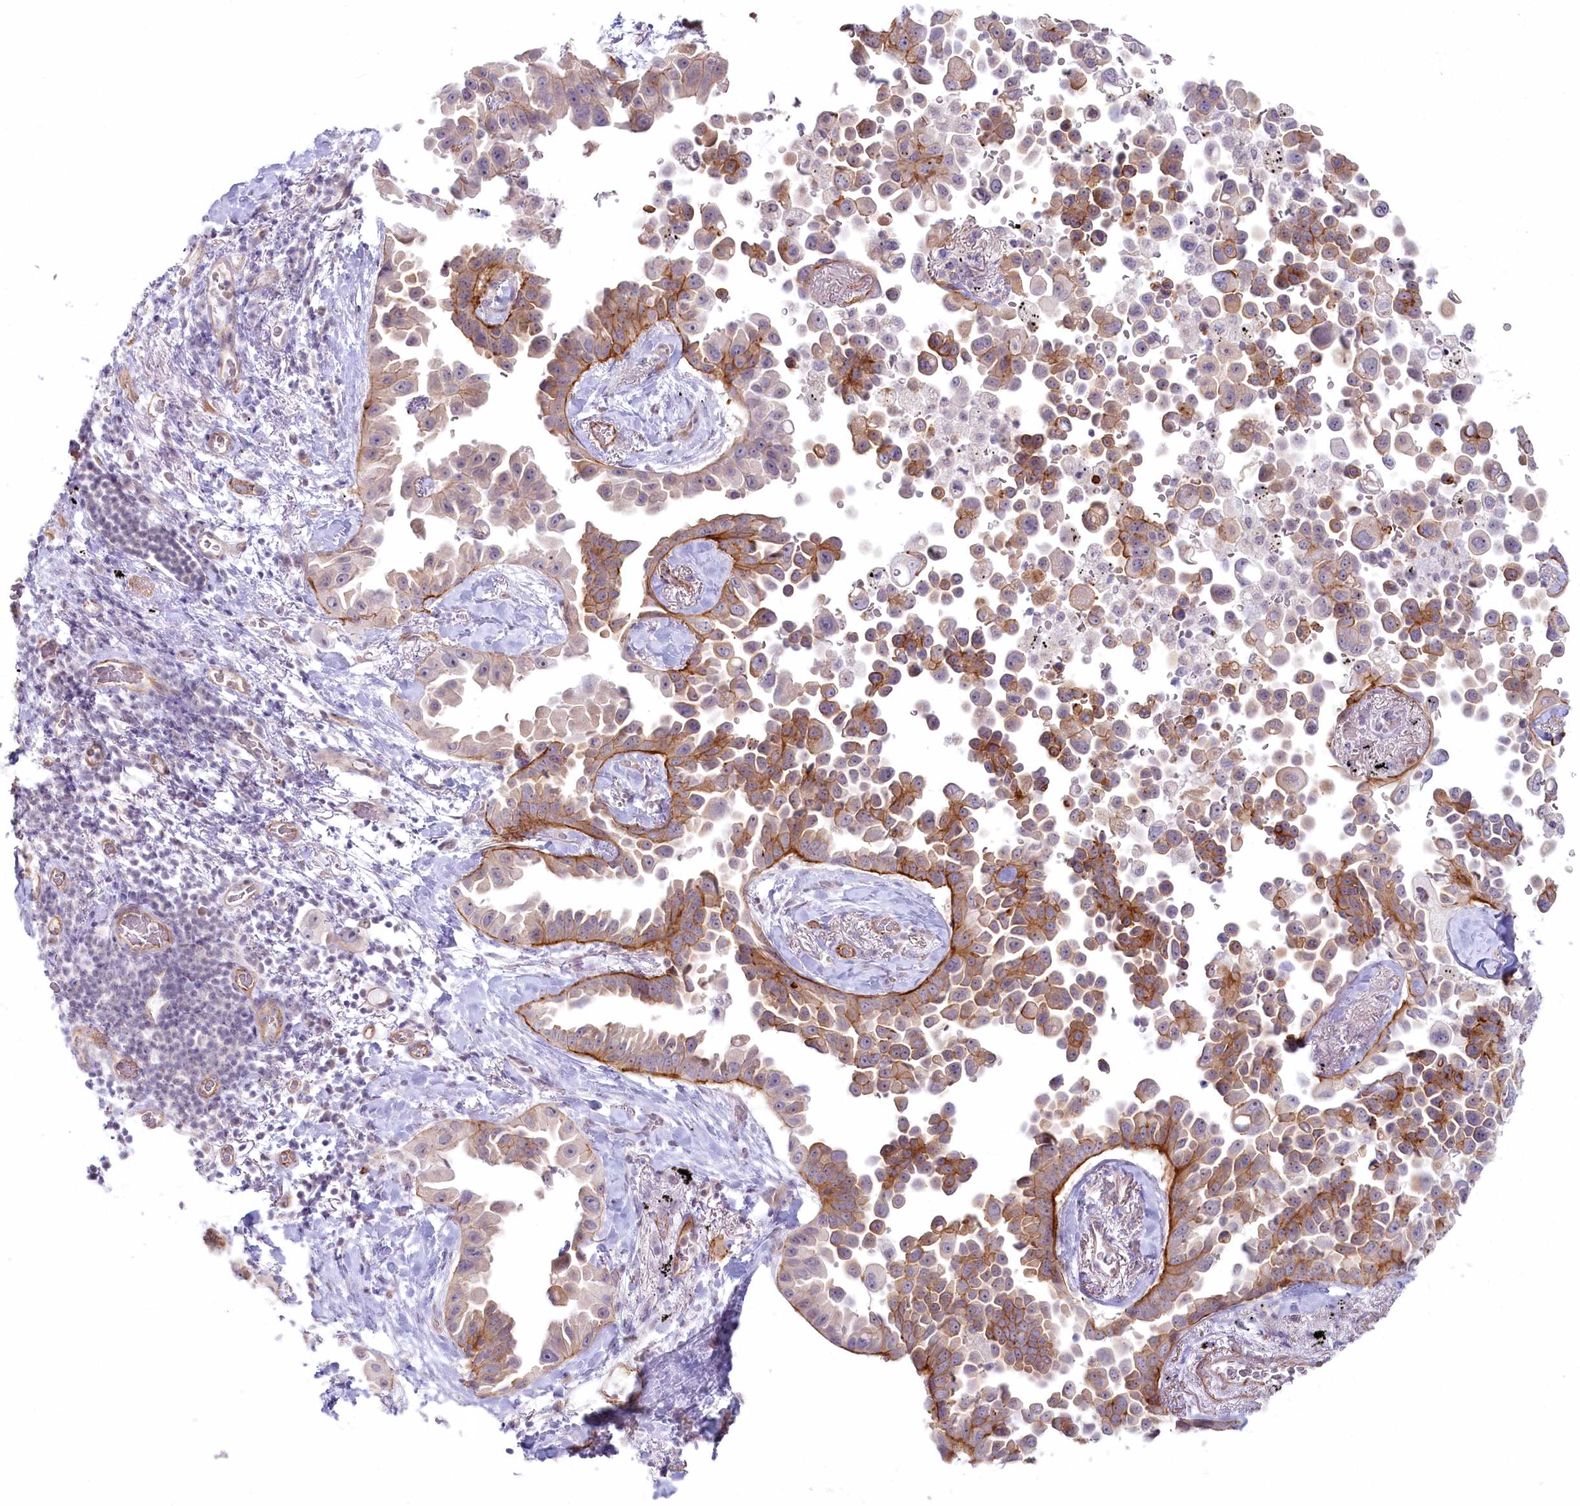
{"staining": {"intensity": "strong", "quantity": "25%-75%", "location": "cytoplasmic/membranous"}, "tissue": "lung cancer", "cell_type": "Tumor cells", "image_type": "cancer", "snomed": [{"axis": "morphology", "description": "Adenocarcinoma, NOS"}, {"axis": "topography", "description": "Lung"}], "caption": "DAB (3,3'-diaminobenzidine) immunohistochemical staining of lung cancer (adenocarcinoma) displays strong cytoplasmic/membranous protein positivity in approximately 25%-75% of tumor cells.", "gene": "ABHD8", "patient": {"sex": "female", "age": 67}}